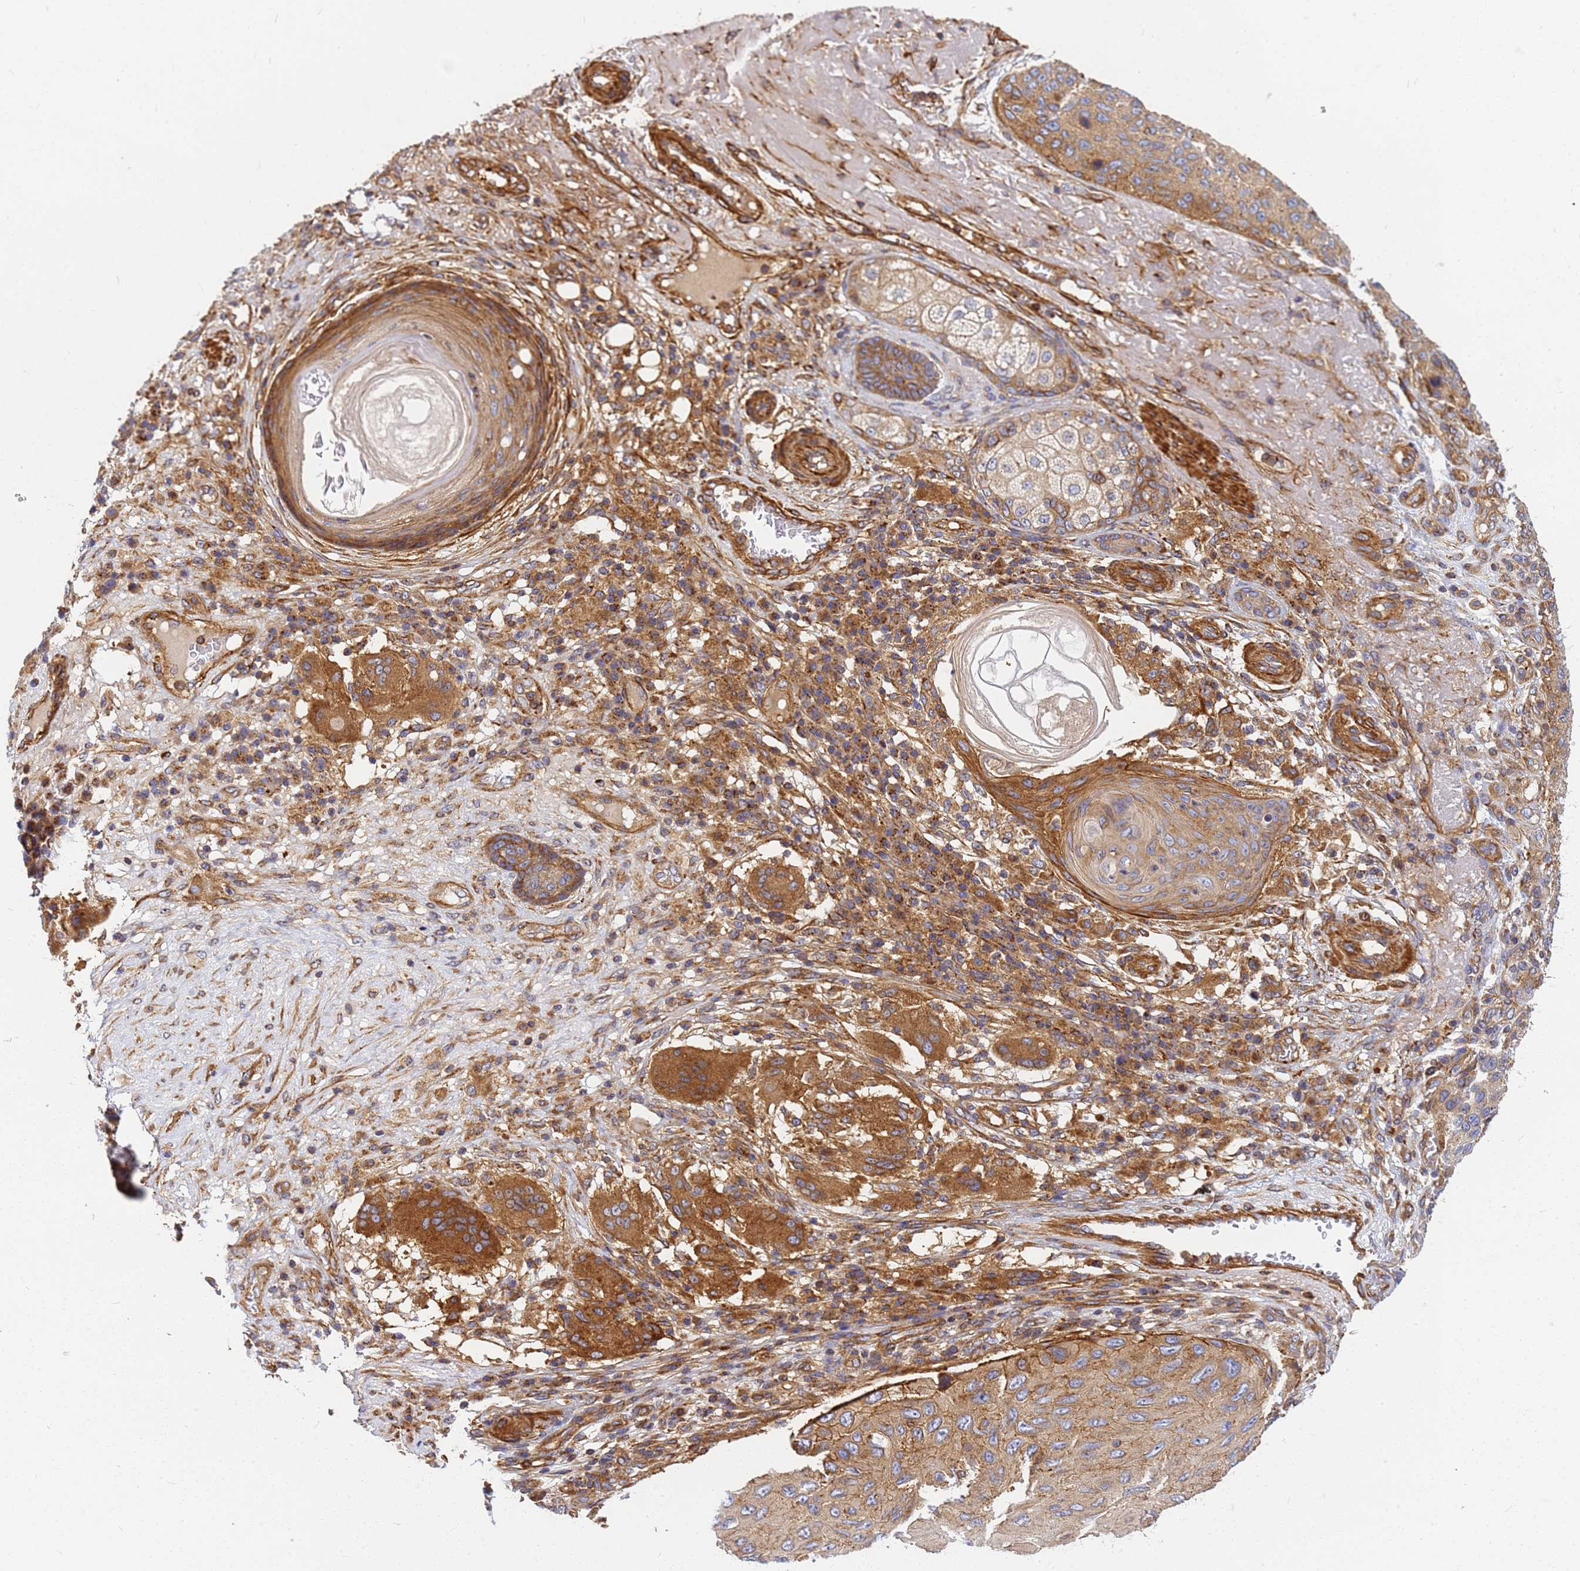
{"staining": {"intensity": "moderate", "quantity": "25%-75%", "location": "cytoplasmic/membranous"}, "tissue": "skin cancer", "cell_type": "Tumor cells", "image_type": "cancer", "snomed": [{"axis": "morphology", "description": "Squamous cell carcinoma, NOS"}, {"axis": "topography", "description": "Skin"}], "caption": "This is an image of immunohistochemistry (IHC) staining of skin squamous cell carcinoma, which shows moderate staining in the cytoplasmic/membranous of tumor cells.", "gene": "C2CD5", "patient": {"sex": "female", "age": 88}}